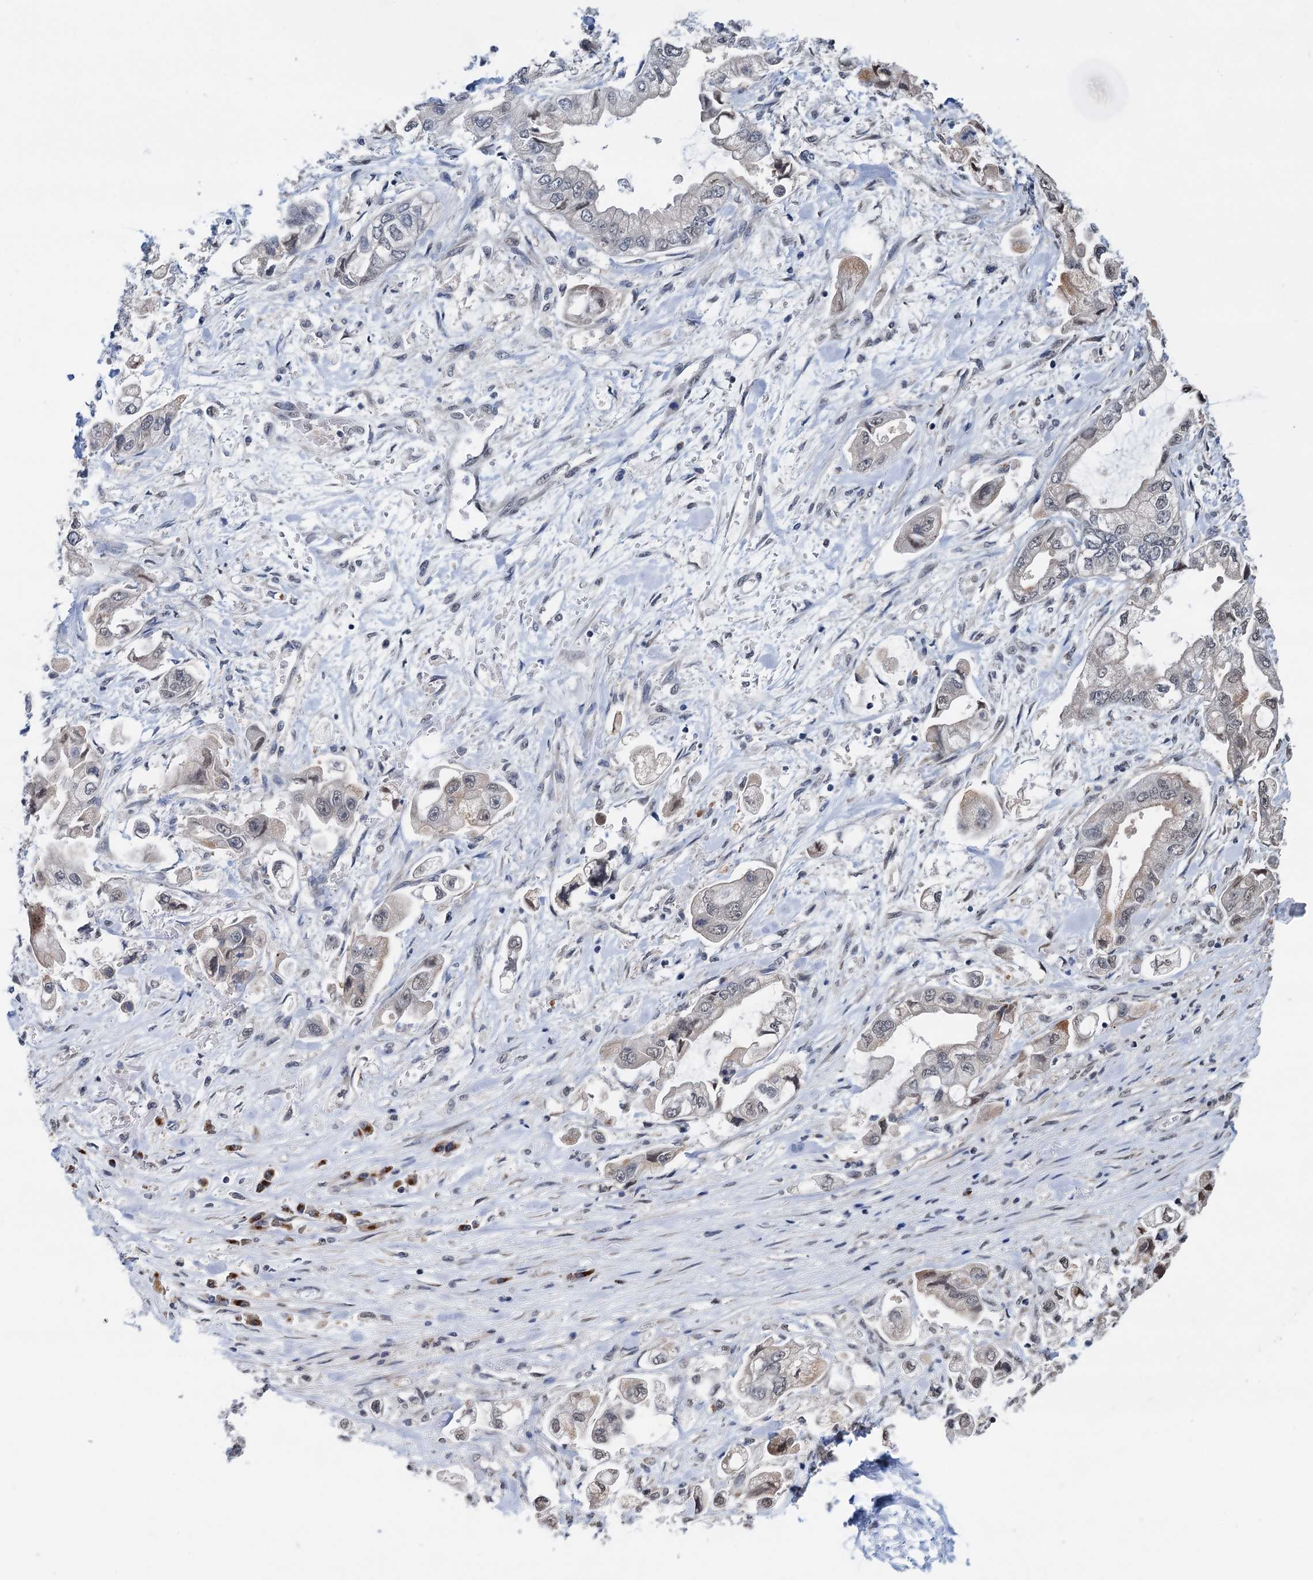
{"staining": {"intensity": "weak", "quantity": "<25%", "location": "cytoplasmic/membranous"}, "tissue": "stomach cancer", "cell_type": "Tumor cells", "image_type": "cancer", "snomed": [{"axis": "morphology", "description": "Adenocarcinoma, NOS"}, {"axis": "topography", "description": "Stomach"}], "caption": "This is an immunohistochemistry micrograph of human adenocarcinoma (stomach). There is no staining in tumor cells.", "gene": "SHLD1", "patient": {"sex": "male", "age": 62}}